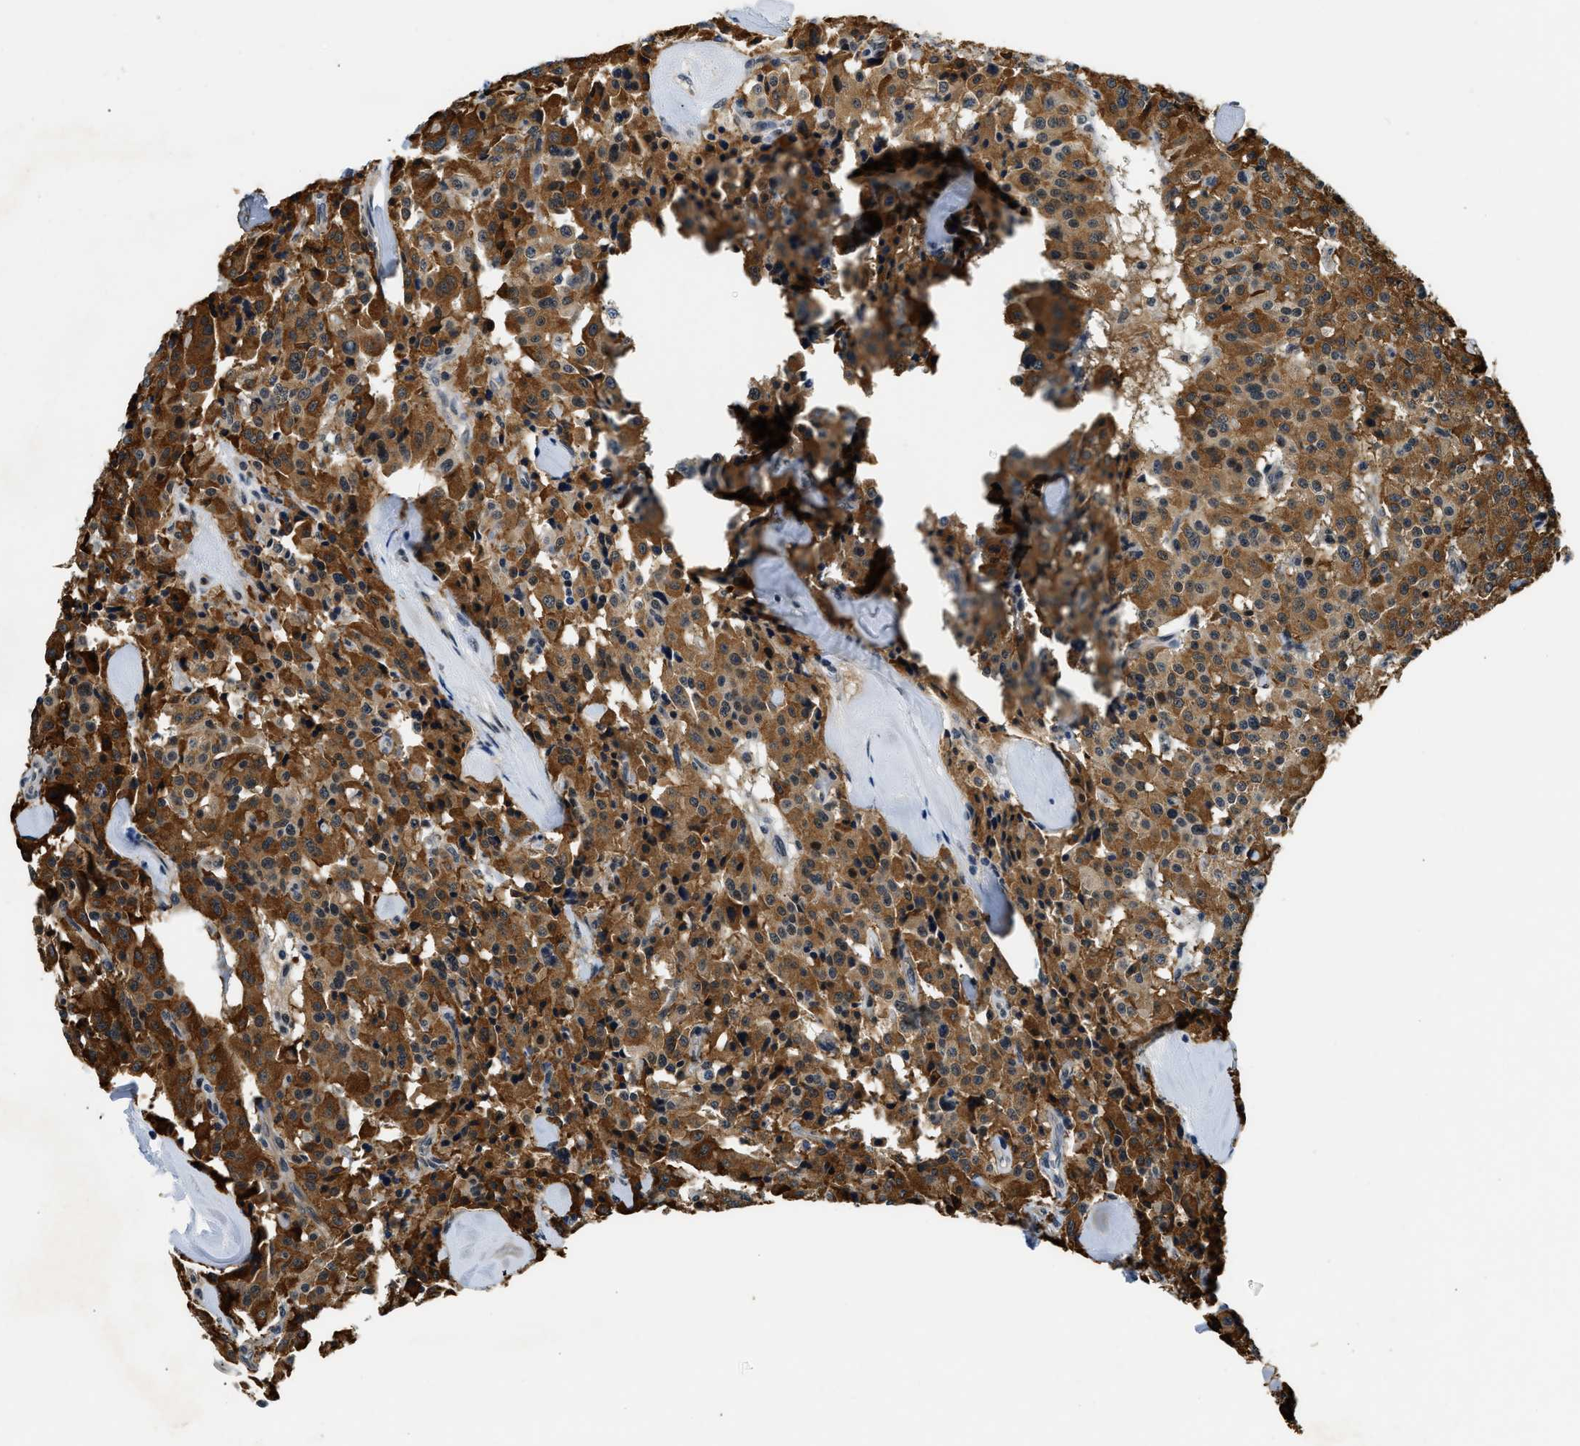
{"staining": {"intensity": "strong", "quantity": ">75%", "location": "cytoplasmic/membranous"}, "tissue": "carcinoid", "cell_type": "Tumor cells", "image_type": "cancer", "snomed": [{"axis": "morphology", "description": "Carcinoid, malignant, NOS"}, {"axis": "topography", "description": "Lung"}], "caption": "Carcinoid stained for a protein (brown) shows strong cytoplasmic/membranous positive positivity in approximately >75% of tumor cells.", "gene": "SMAD4", "patient": {"sex": "male", "age": 30}}